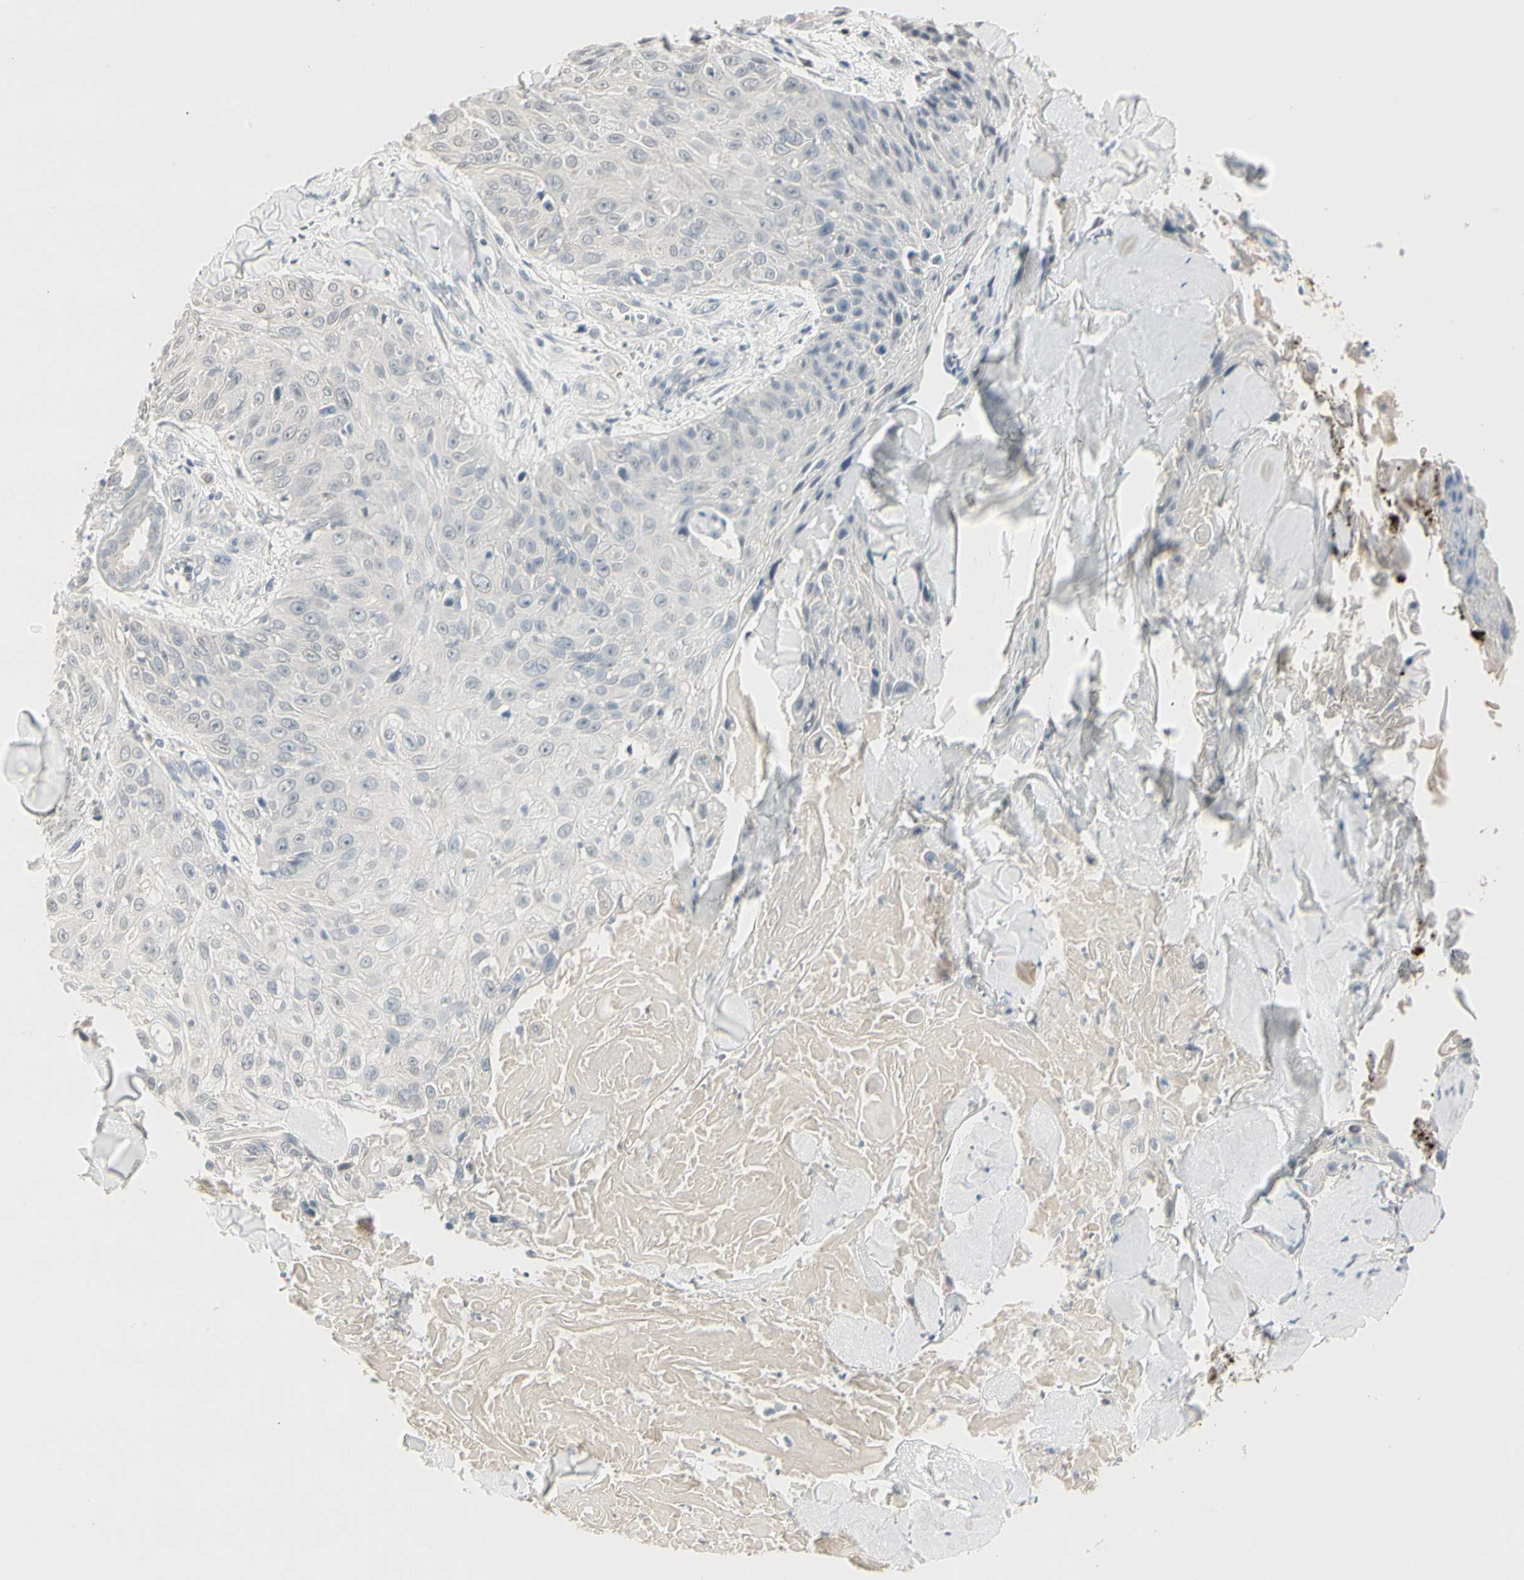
{"staining": {"intensity": "negative", "quantity": "none", "location": "none"}, "tissue": "skin cancer", "cell_type": "Tumor cells", "image_type": "cancer", "snomed": [{"axis": "morphology", "description": "Squamous cell carcinoma, NOS"}, {"axis": "topography", "description": "Skin"}], "caption": "Skin squamous cell carcinoma stained for a protein using immunohistochemistry reveals no positivity tumor cells.", "gene": "DMPK", "patient": {"sex": "male", "age": 86}}